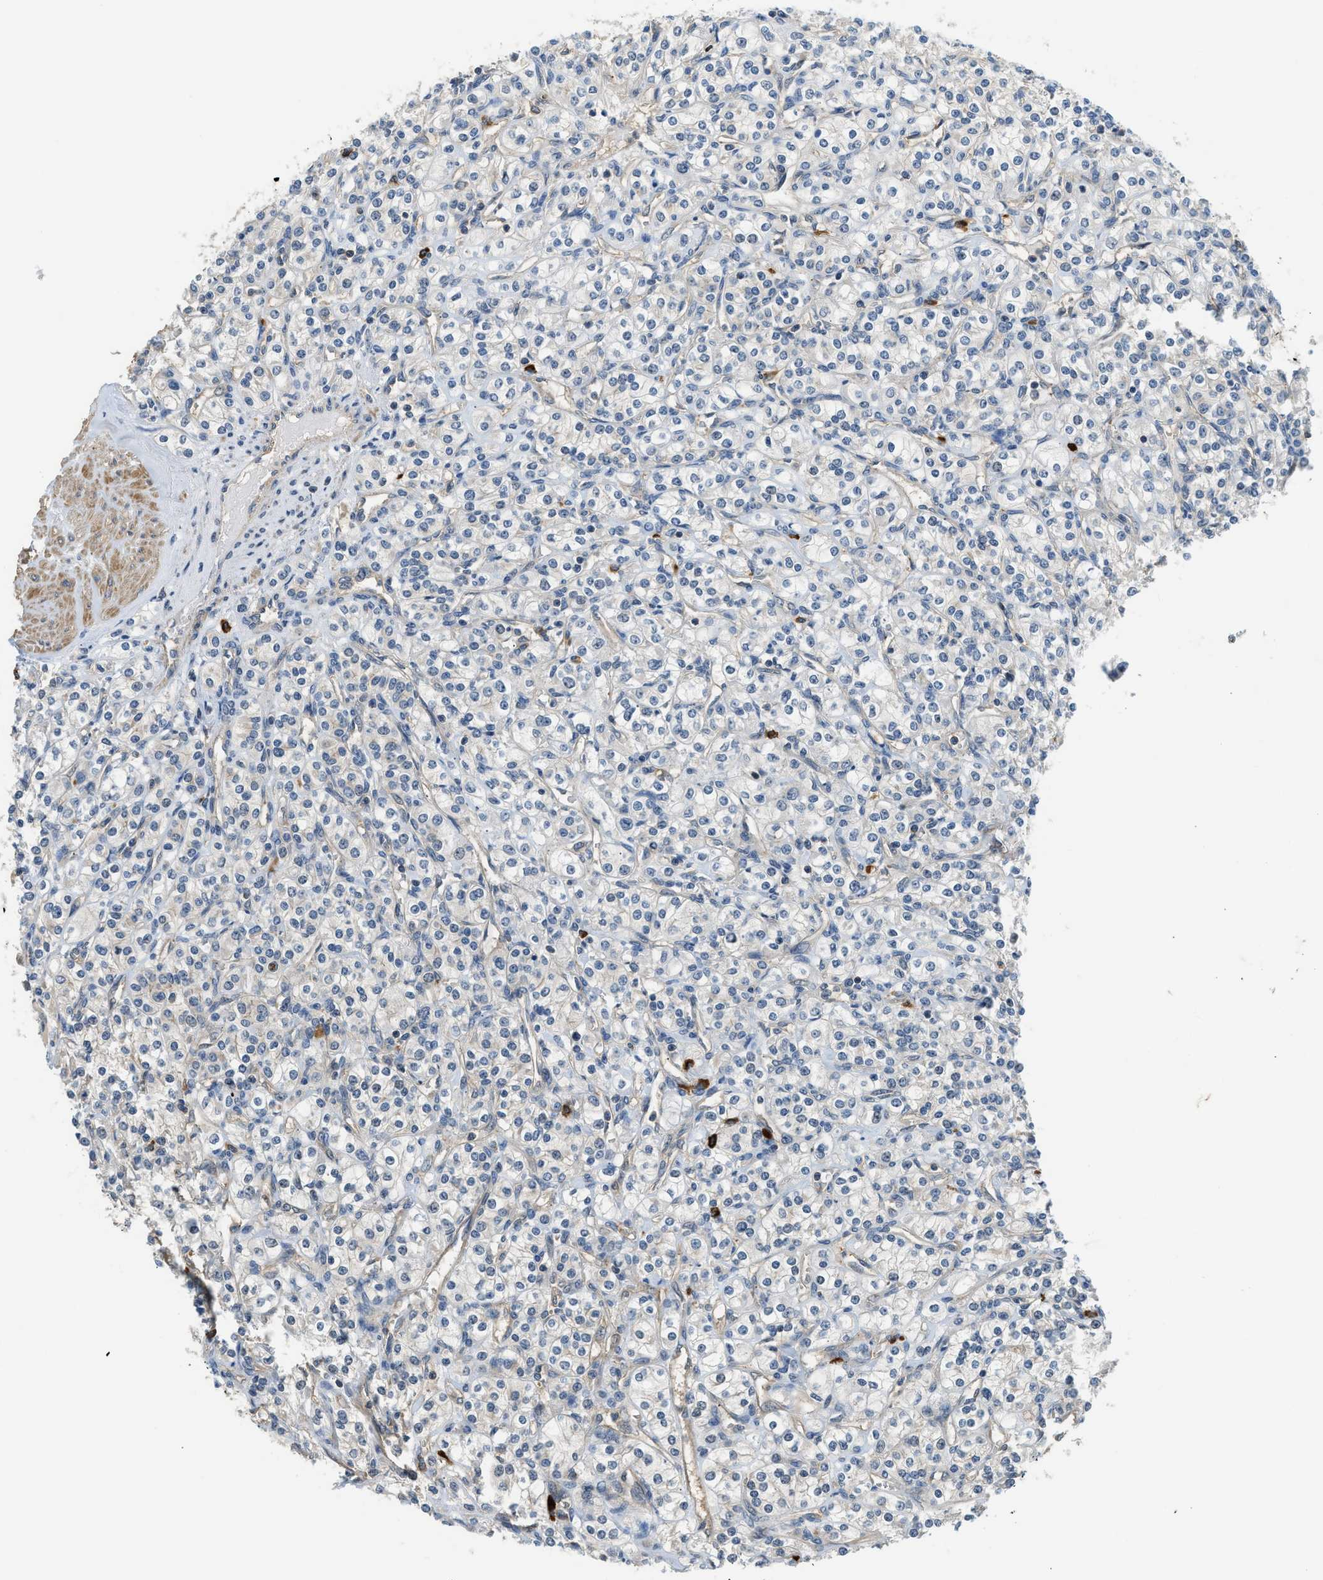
{"staining": {"intensity": "negative", "quantity": "none", "location": "none"}, "tissue": "renal cancer", "cell_type": "Tumor cells", "image_type": "cancer", "snomed": [{"axis": "morphology", "description": "Adenocarcinoma, NOS"}, {"axis": "topography", "description": "Kidney"}], "caption": "Immunohistochemistry (IHC) histopathology image of human renal adenocarcinoma stained for a protein (brown), which exhibits no expression in tumor cells. The staining is performed using DAB brown chromogen with nuclei counter-stained in using hematoxylin.", "gene": "CBLB", "patient": {"sex": "male", "age": 77}}